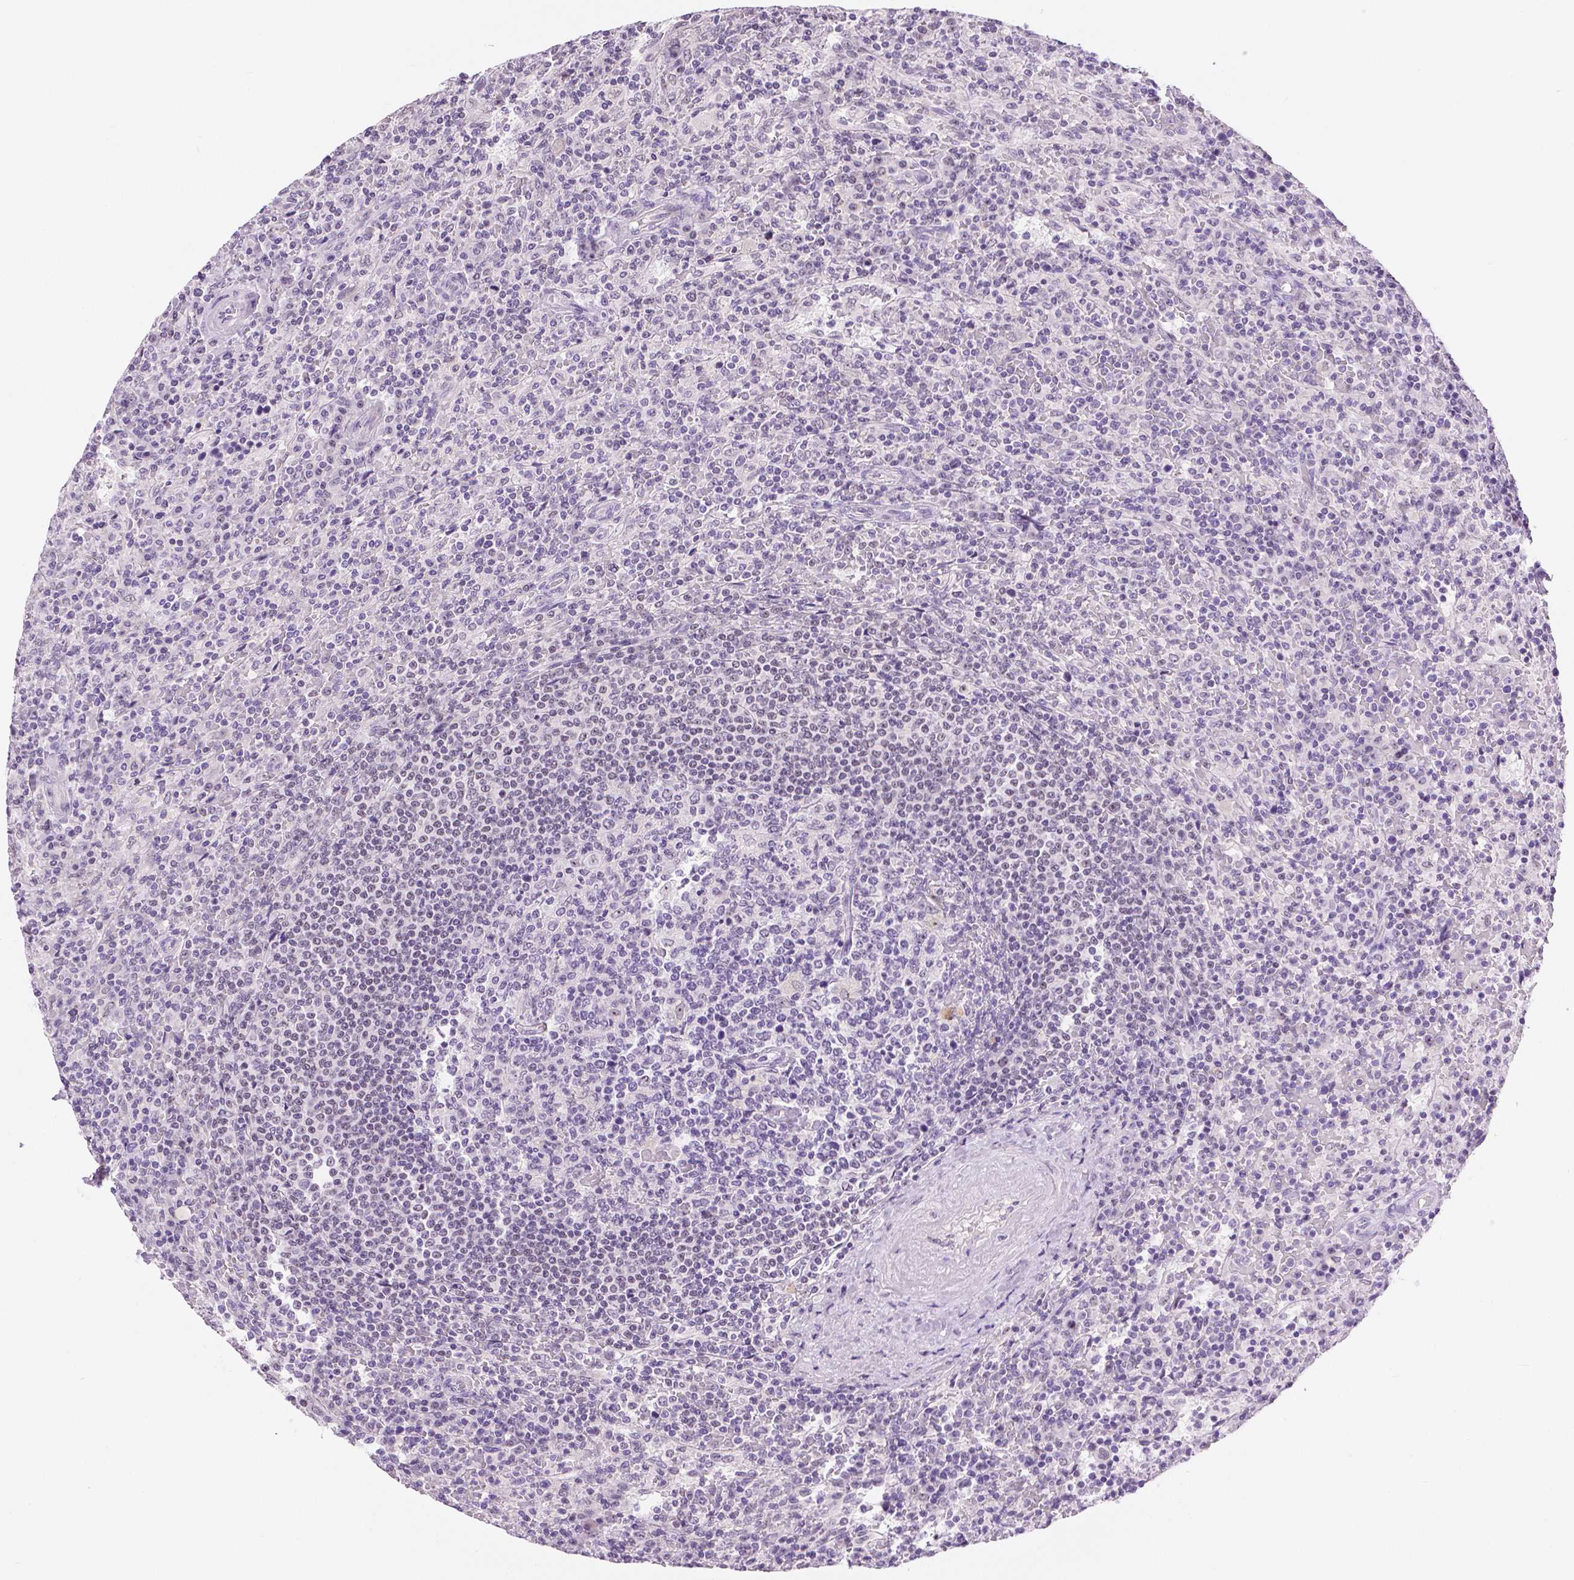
{"staining": {"intensity": "negative", "quantity": "none", "location": "none"}, "tissue": "lymphoma", "cell_type": "Tumor cells", "image_type": "cancer", "snomed": [{"axis": "morphology", "description": "Malignant lymphoma, non-Hodgkin's type, Low grade"}, {"axis": "topography", "description": "Spleen"}], "caption": "Tumor cells show no significant expression in lymphoma.", "gene": "NHP2", "patient": {"sex": "male", "age": 62}}